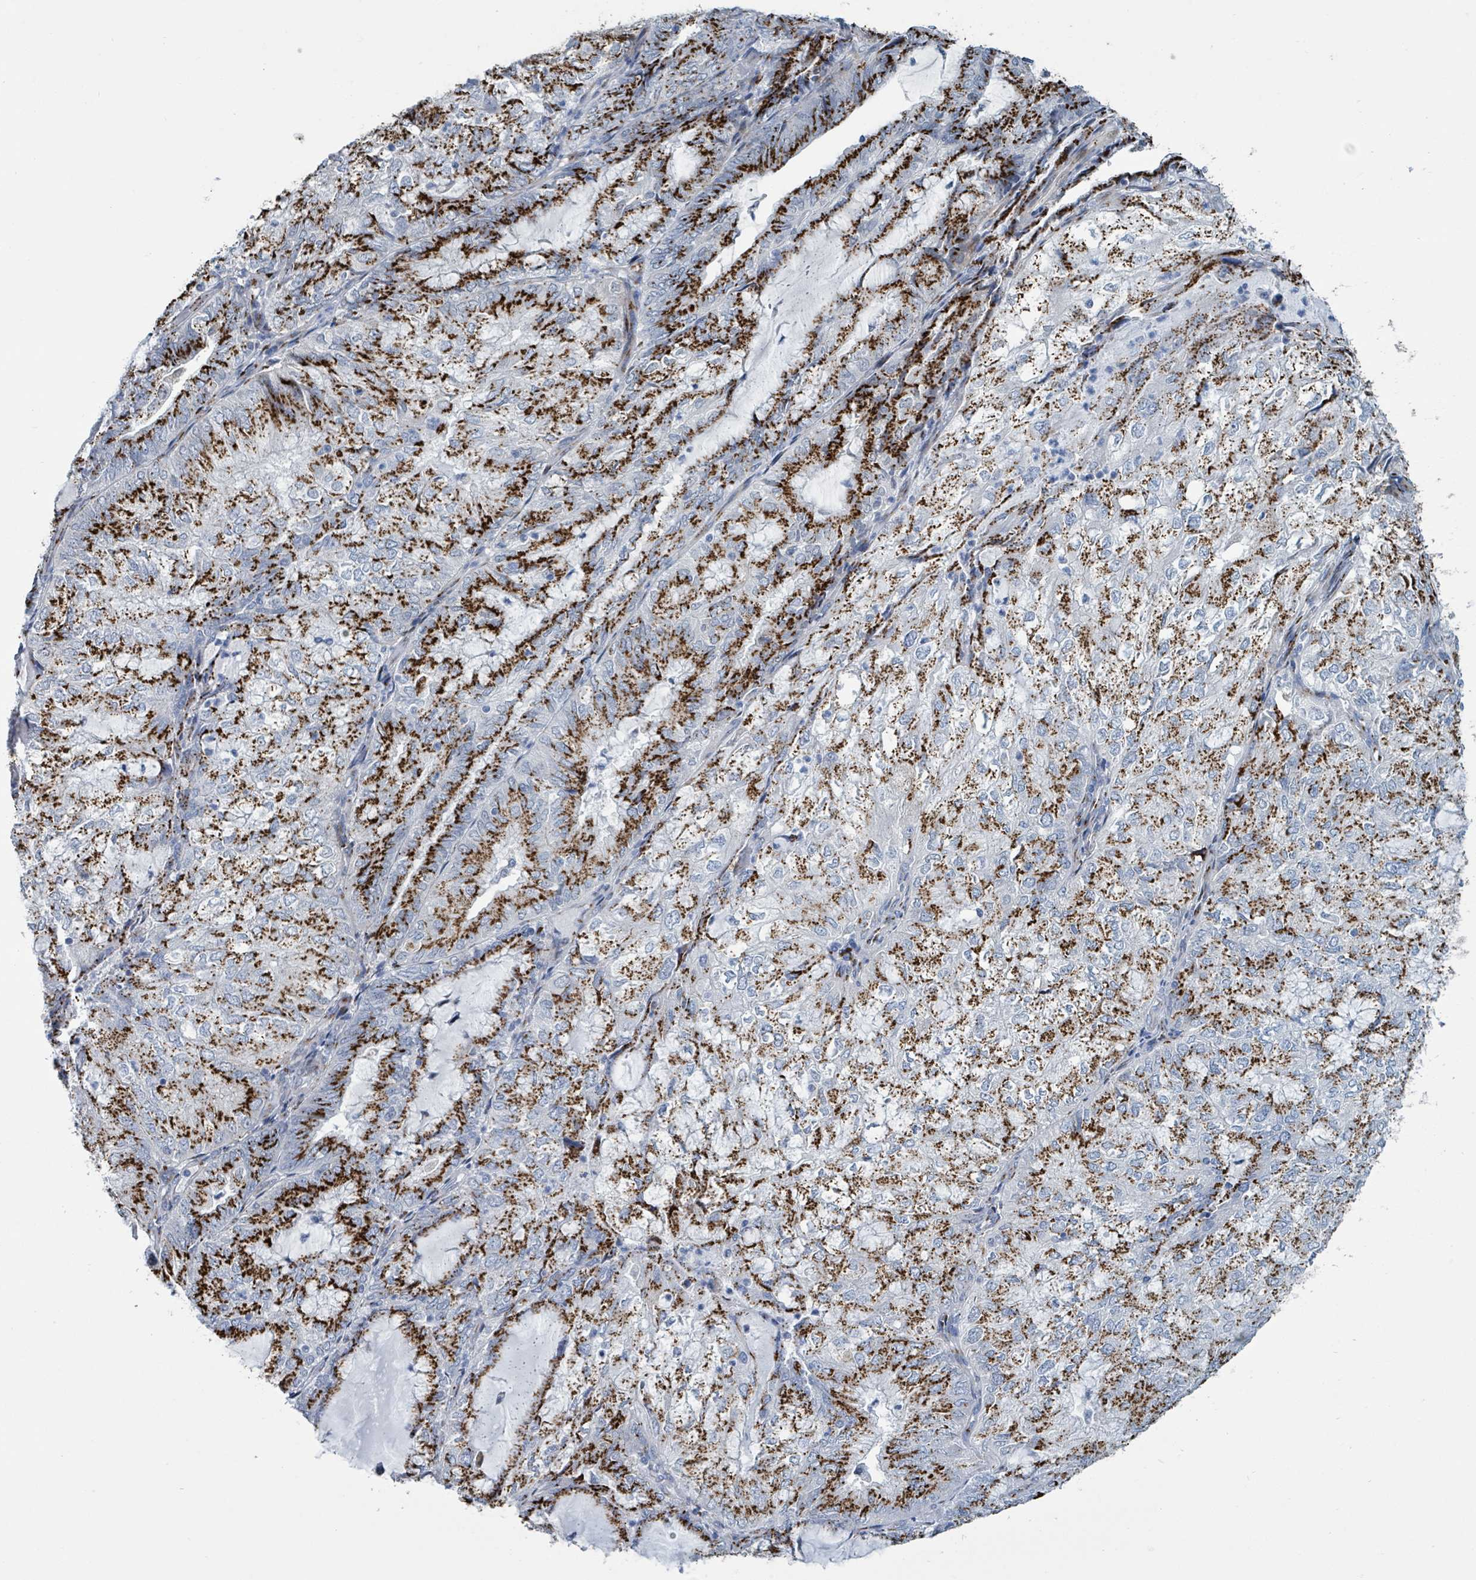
{"staining": {"intensity": "strong", "quantity": ">75%", "location": "cytoplasmic/membranous"}, "tissue": "endometrial cancer", "cell_type": "Tumor cells", "image_type": "cancer", "snomed": [{"axis": "morphology", "description": "Adenocarcinoma, NOS"}, {"axis": "topography", "description": "Endometrium"}], "caption": "High-power microscopy captured an immunohistochemistry image of endometrial cancer, revealing strong cytoplasmic/membranous positivity in approximately >75% of tumor cells.", "gene": "DCAF5", "patient": {"sex": "female", "age": 81}}